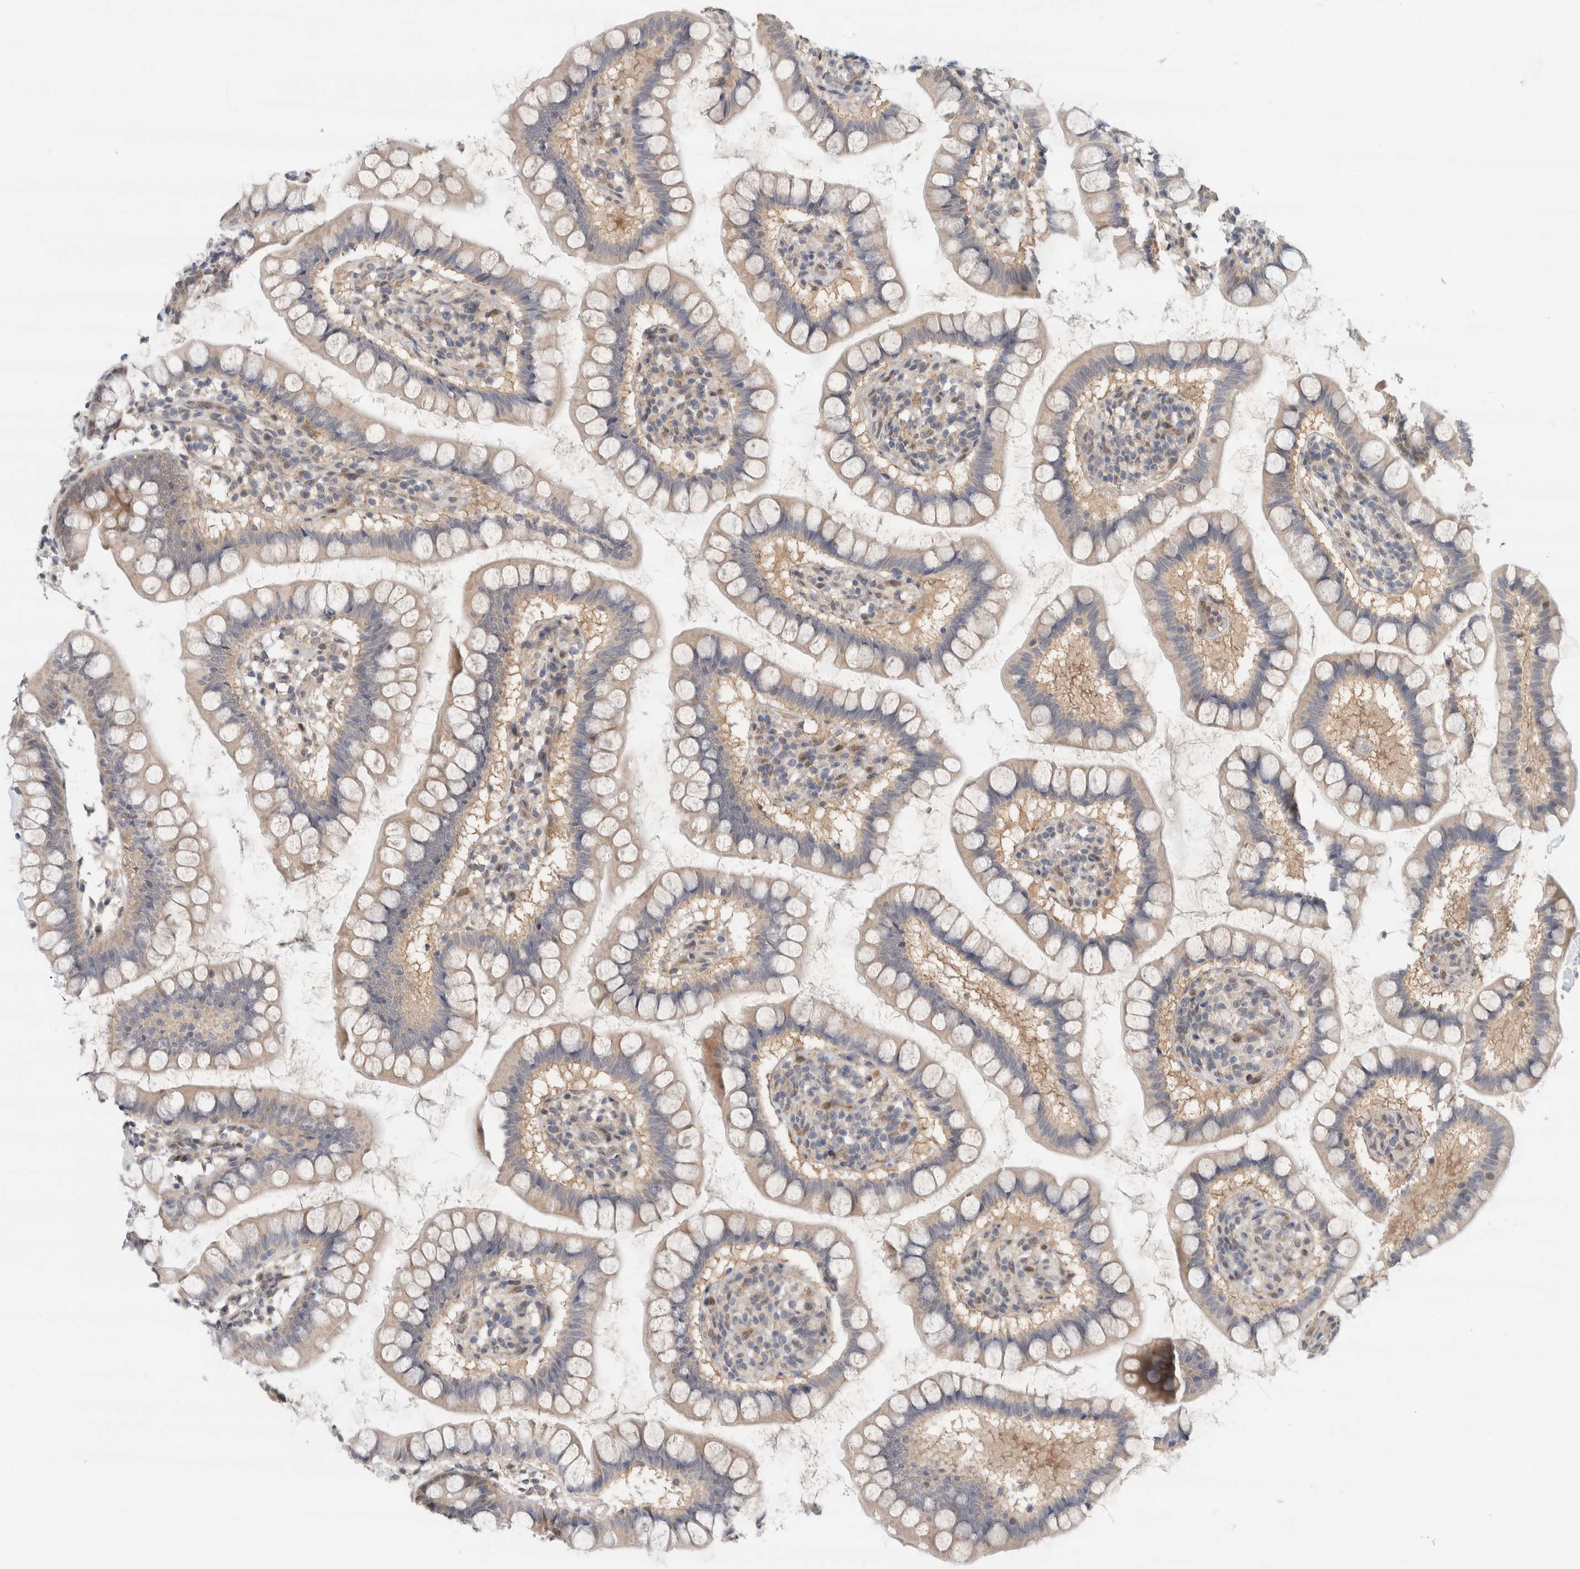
{"staining": {"intensity": "weak", "quantity": "<25%", "location": "cytoplasmic/membranous"}, "tissue": "small intestine", "cell_type": "Glandular cells", "image_type": "normal", "snomed": [{"axis": "morphology", "description": "Normal tissue, NOS"}, {"axis": "topography", "description": "Small intestine"}], "caption": "High magnification brightfield microscopy of benign small intestine stained with DAB (brown) and counterstained with hematoxylin (blue): glandular cells show no significant positivity. The staining is performed using DAB (3,3'-diaminobenzidine) brown chromogen with nuclei counter-stained in using hematoxylin.", "gene": "EIF4G3", "patient": {"sex": "female", "age": 84}}